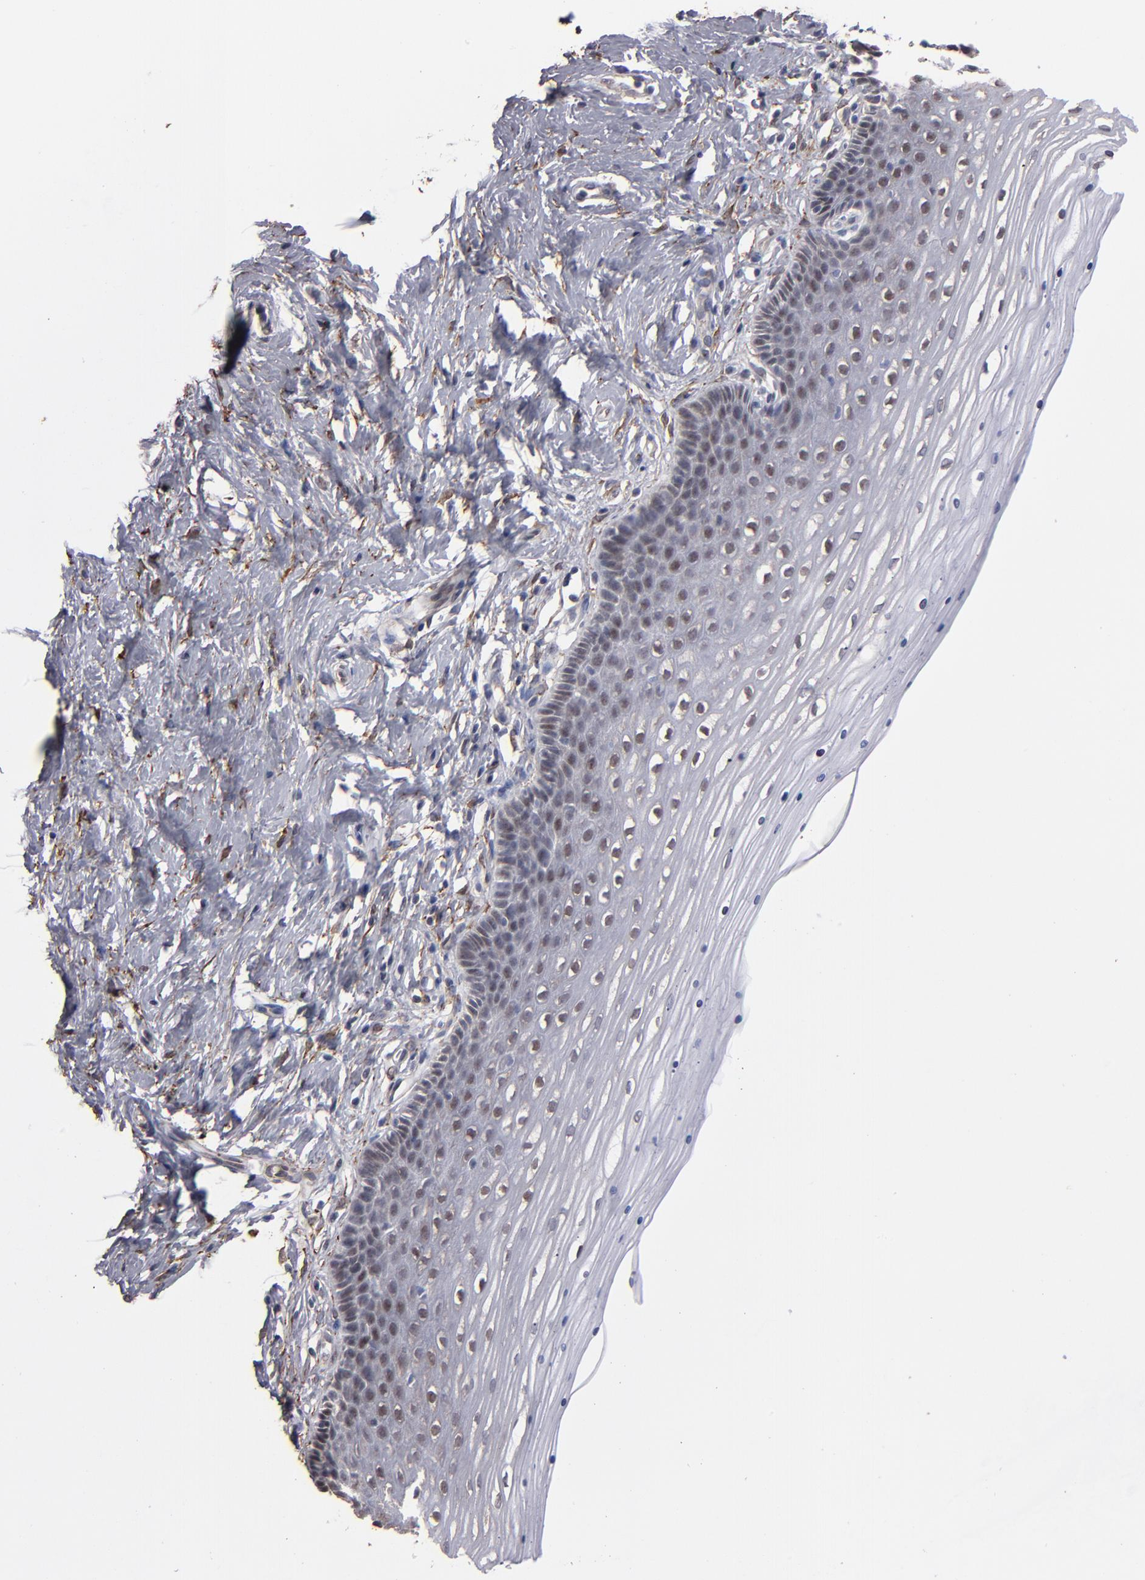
{"staining": {"intensity": "moderate", "quantity": ">75%", "location": "cytoplasmic/membranous"}, "tissue": "cervix", "cell_type": "Glandular cells", "image_type": "normal", "snomed": [{"axis": "morphology", "description": "Normal tissue, NOS"}, {"axis": "topography", "description": "Cervix"}], "caption": "Protein staining of normal cervix demonstrates moderate cytoplasmic/membranous staining in approximately >75% of glandular cells.", "gene": "PGRMC1", "patient": {"sex": "female", "age": 39}}